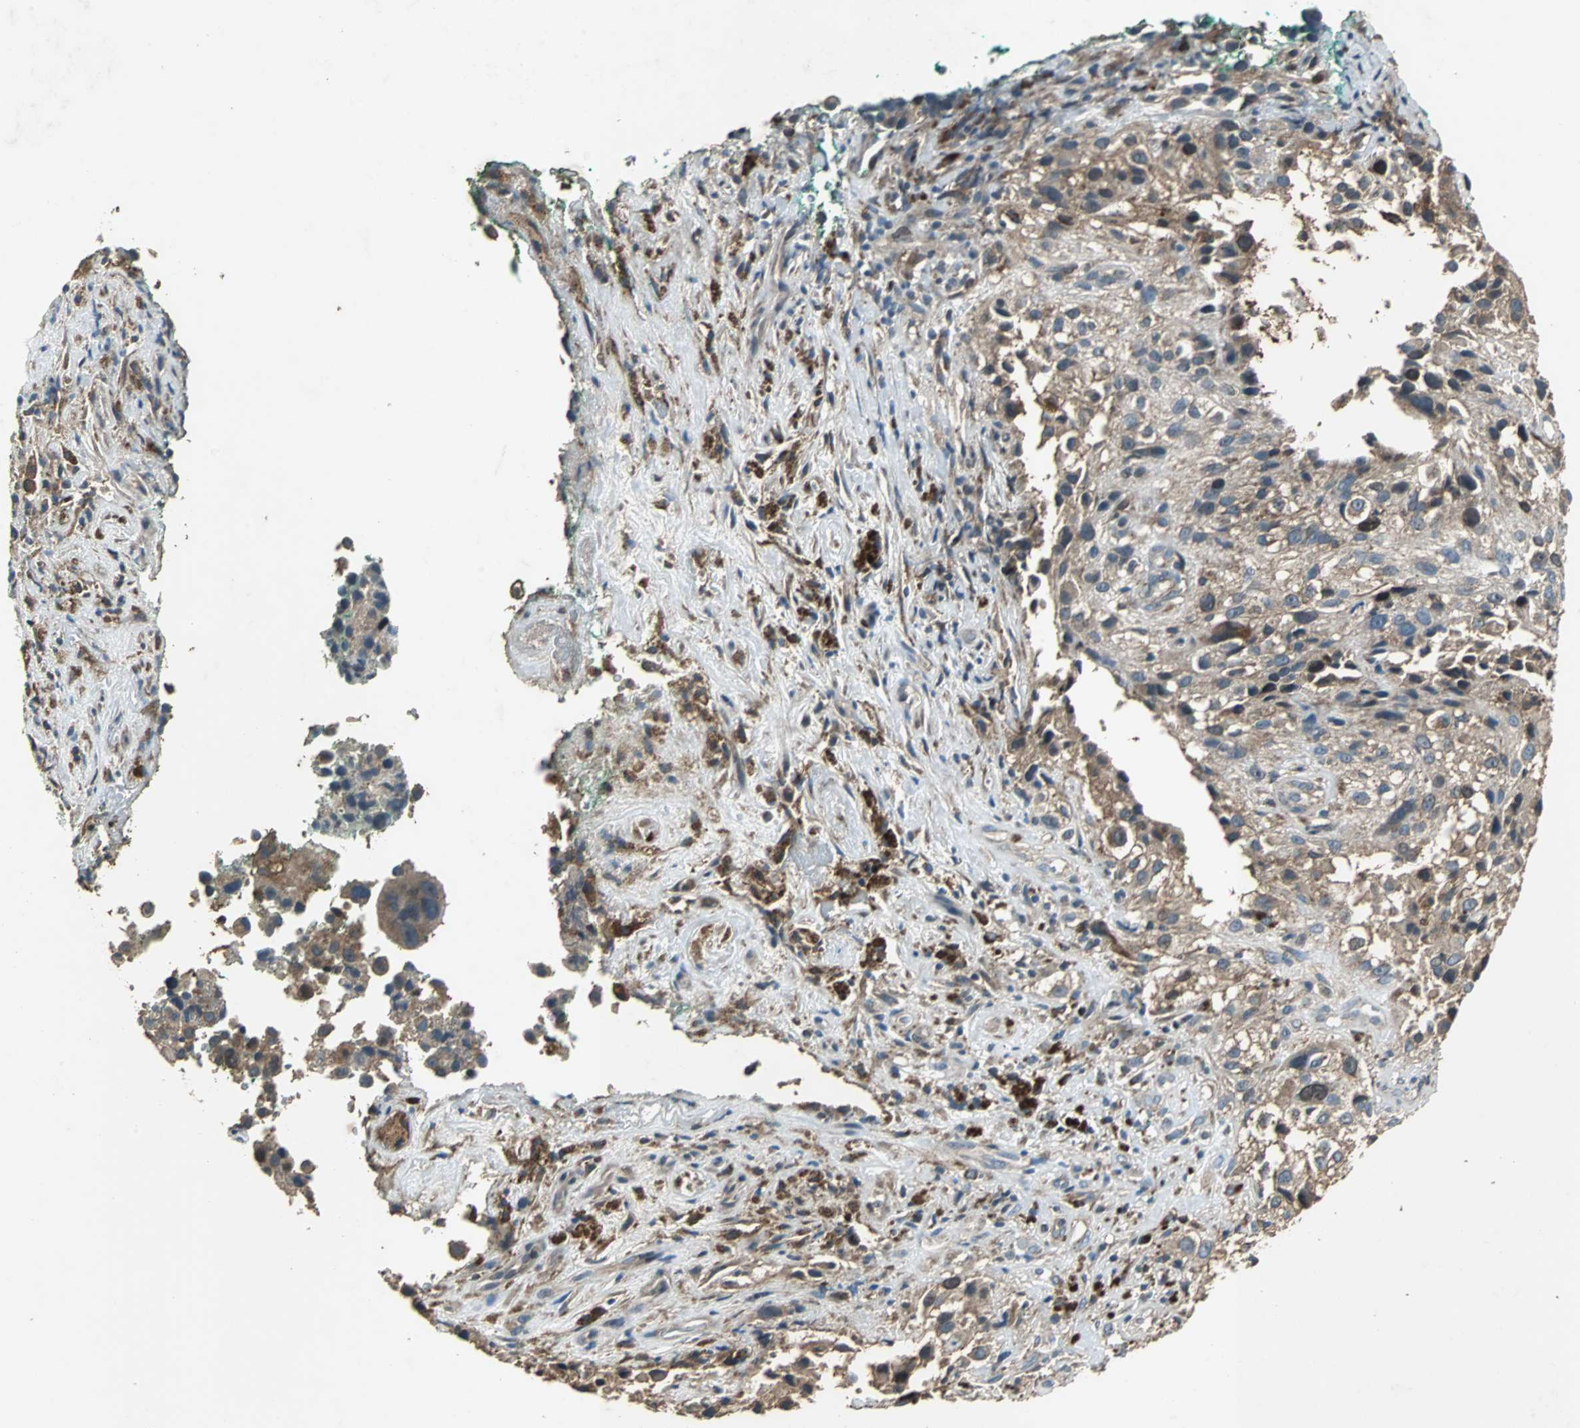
{"staining": {"intensity": "weak", "quantity": "25%-75%", "location": "cytoplasmic/membranous"}, "tissue": "melanoma", "cell_type": "Tumor cells", "image_type": "cancer", "snomed": [{"axis": "morphology", "description": "Necrosis, NOS"}, {"axis": "morphology", "description": "Malignant melanoma, NOS"}, {"axis": "topography", "description": "Skin"}], "caption": "Human malignant melanoma stained with a brown dye reveals weak cytoplasmic/membranous positive staining in about 25%-75% of tumor cells.", "gene": "SOS1", "patient": {"sex": "female", "age": 87}}